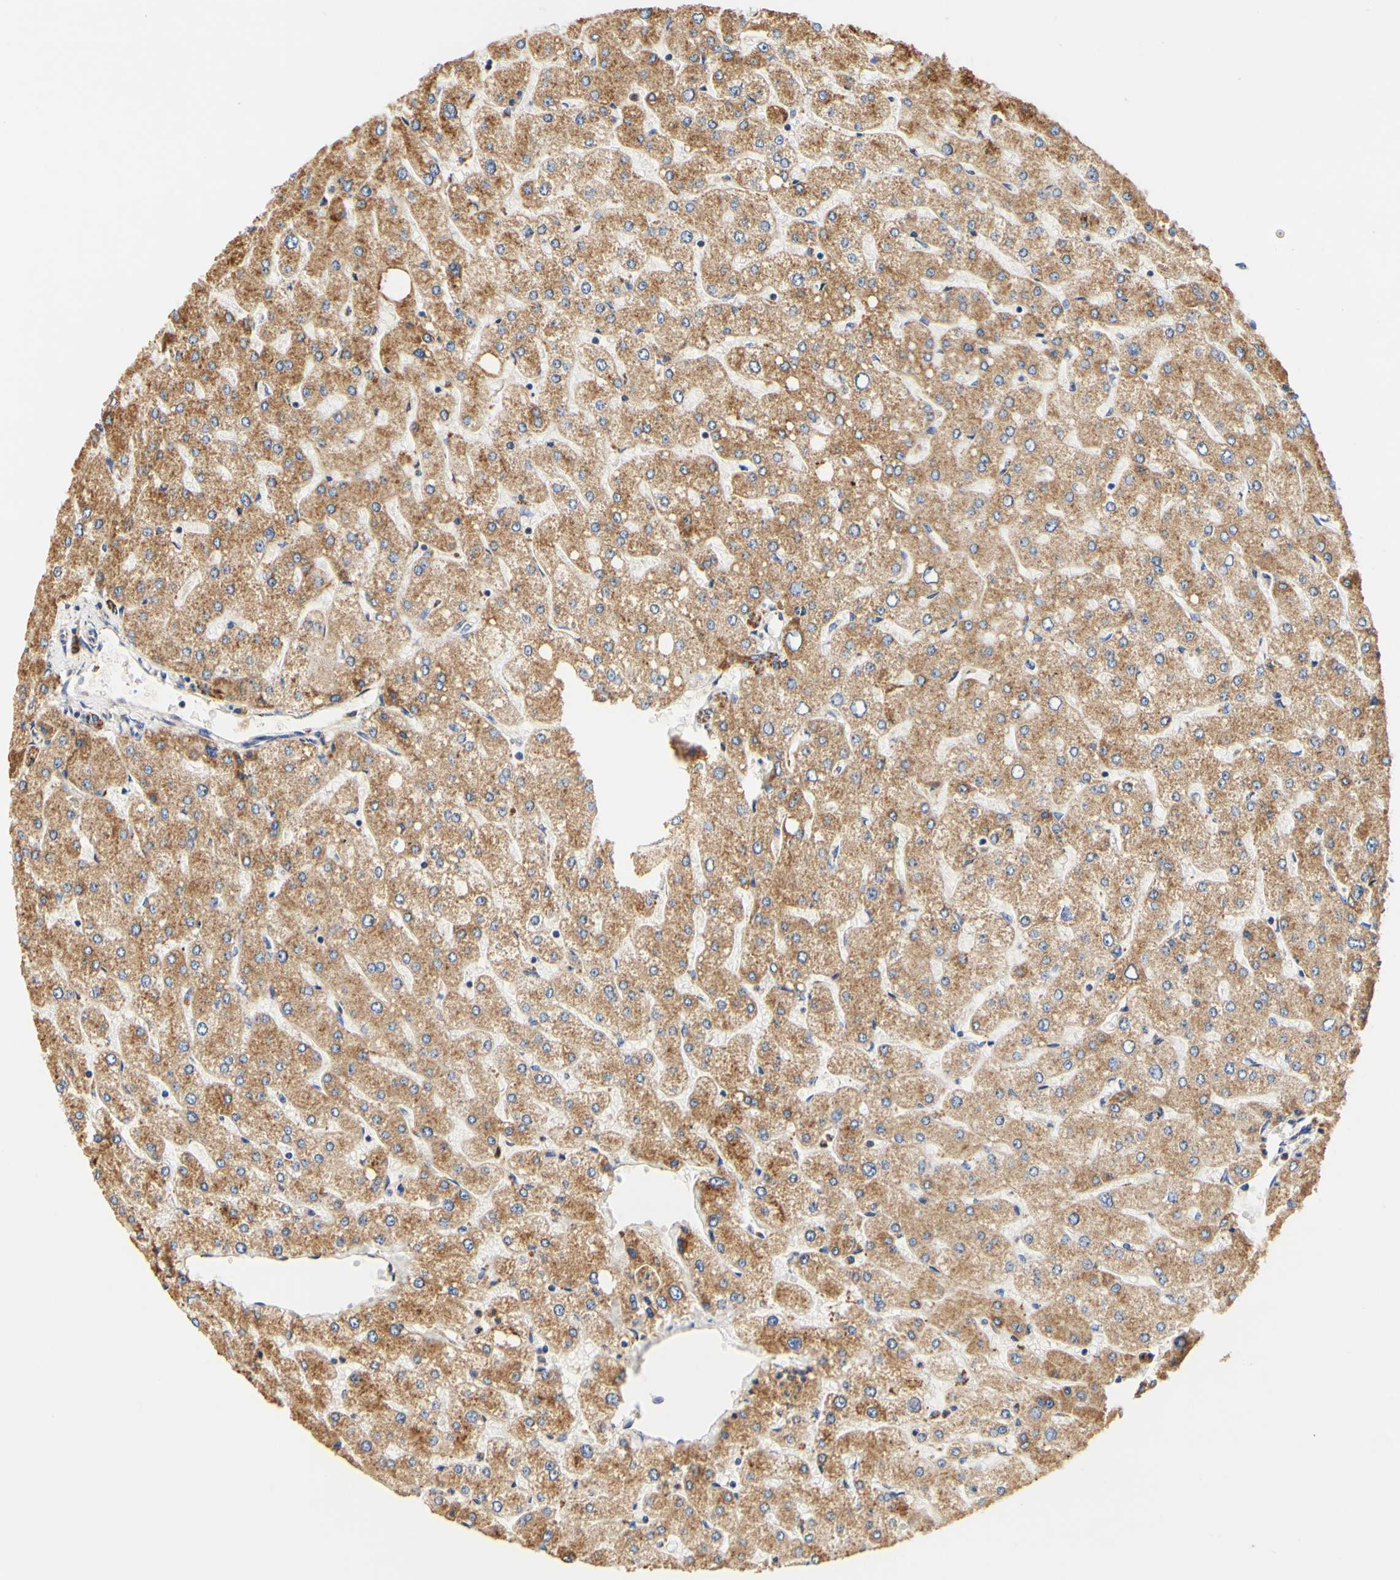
{"staining": {"intensity": "moderate", "quantity": ">75%", "location": "cytoplasmic/membranous"}, "tissue": "liver", "cell_type": "Cholangiocytes", "image_type": "normal", "snomed": [{"axis": "morphology", "description": "Normal tissue, NOS"}, {"axis": "topography", "description": "Liver"}], "caption": "Moderate cytoplasmic/membranous protein expression is appreciated in approximately >75% of cholangiocytes in liver. Nuclei are stained in blue.", "gene": "CAMK4", "patient": {"sex": "male", "age": 55}}